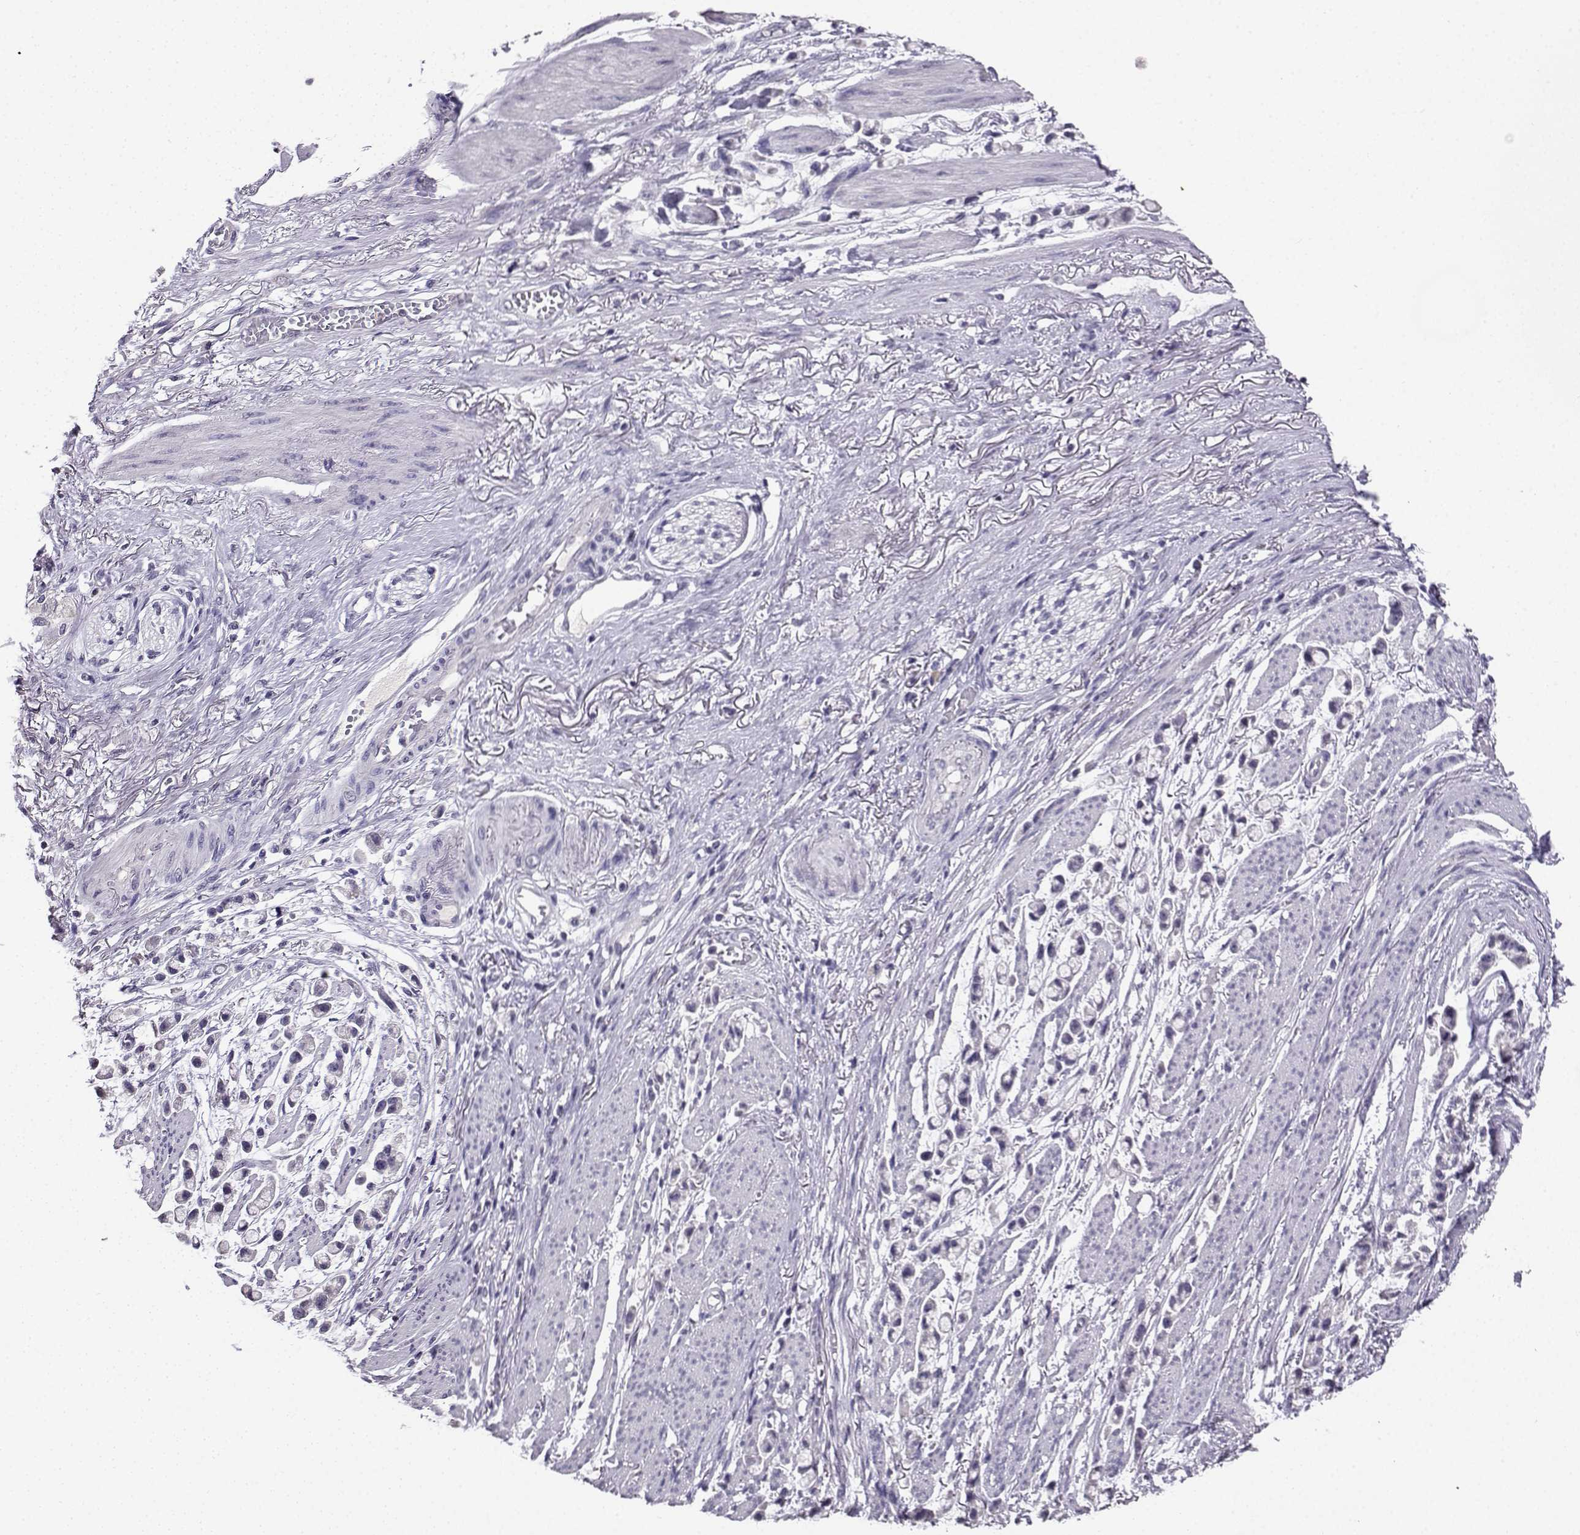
{"staining": {"intensity": "negative", "quantity": "none", "location": "none"}, "tissue": "stomach cancer", "cell_type": "Tumor cells", "image_type": "cancer", "snomed": [{"axis": "morphology", "description": "Adenocarcinoma, NOS"}, {"axis": "topography", "description": "Stomach"}], "caption": "High power microscopy image of an immunohistochemistry (IHC) histopathology image of stomach cancer (adenocarcinoma), revealing no significant expression in tumor cells.", "gene": "SPAG11B", "patient": {"sex": "female", "age": 81}}